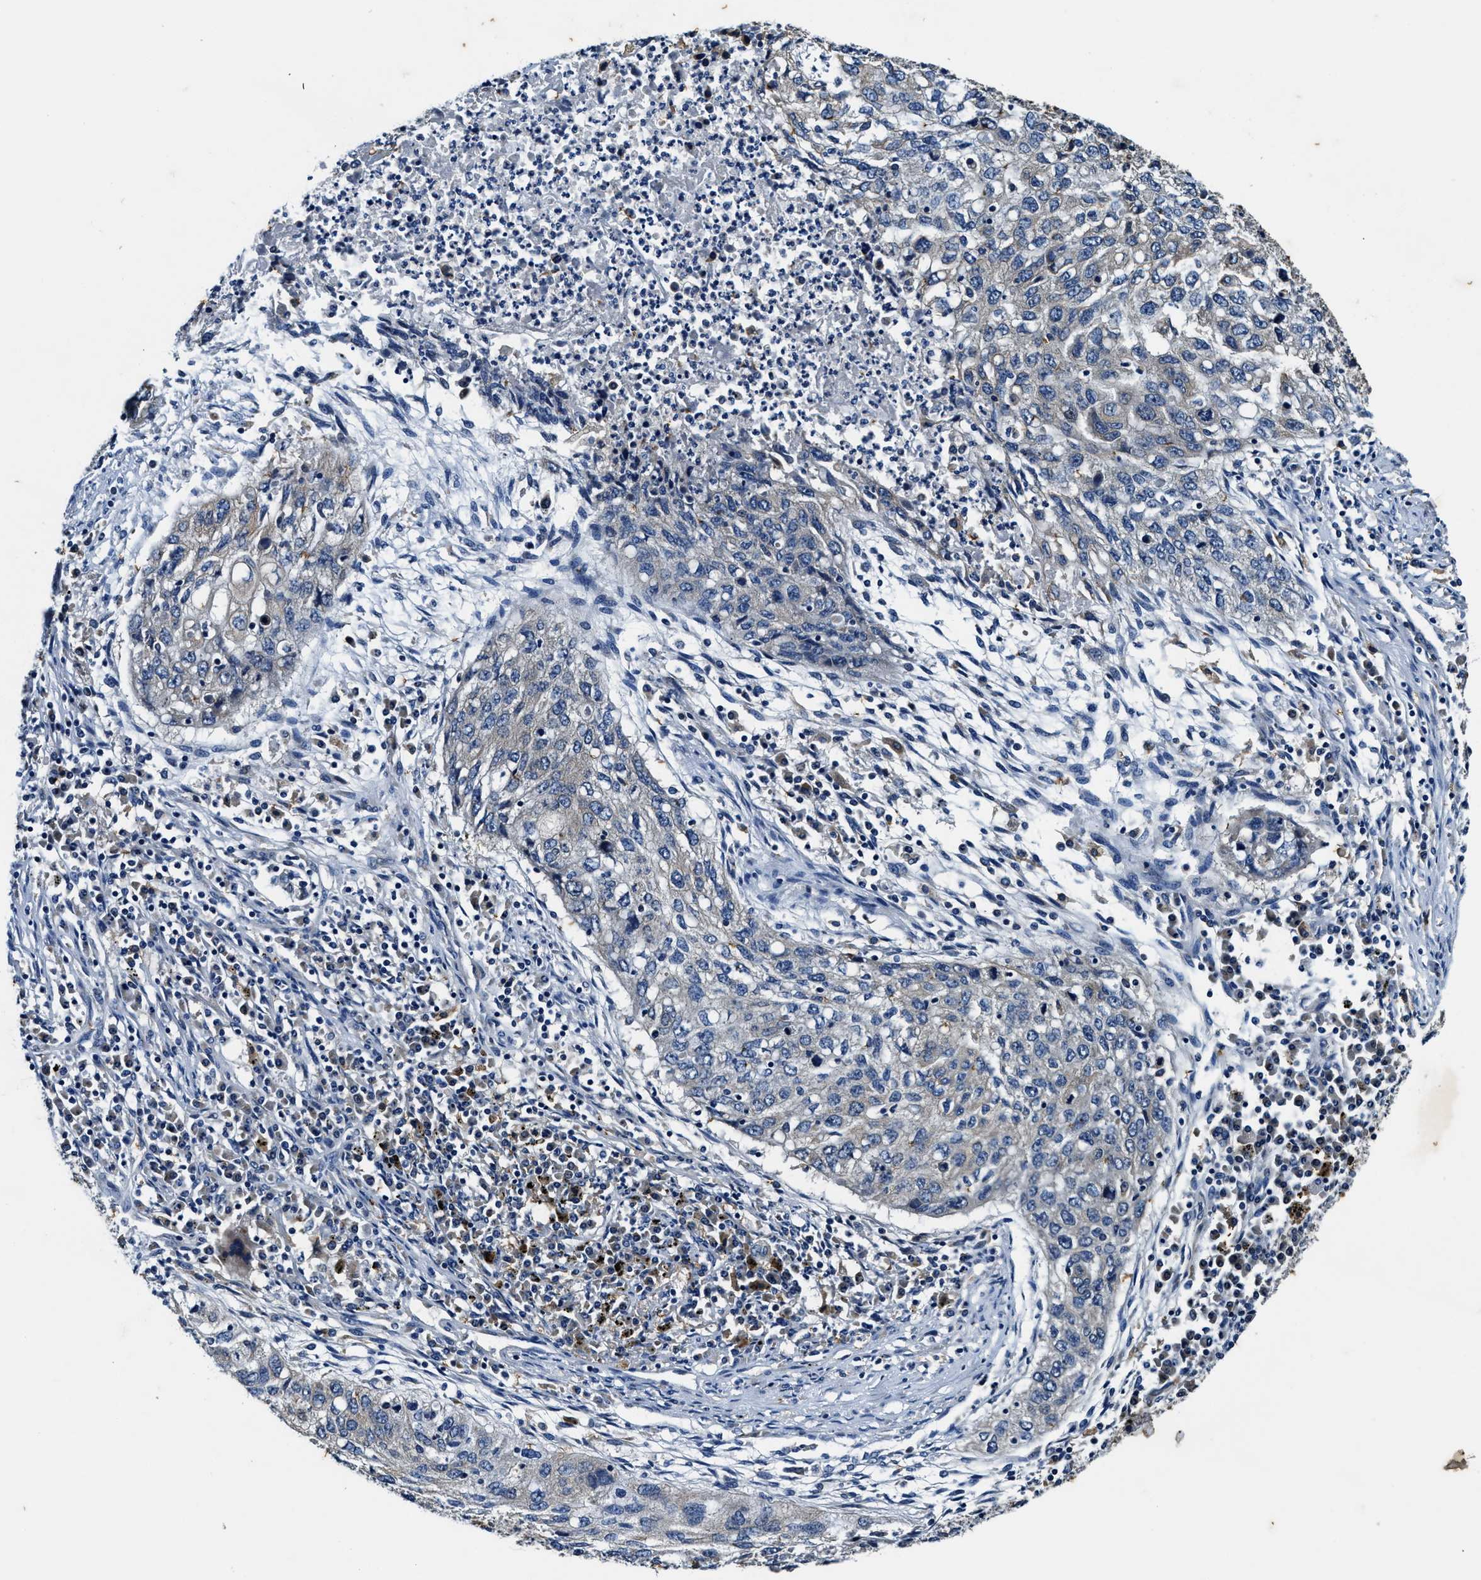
{"staining": {"intensity": "negative", "quantity": "none", "location": "none"}, "tissue": "lung cancer", "cell_type": "Tumor cells", "image_type": "cancer", "snomed": [{"axis": "morphology", "description": "Squamous cell carcinoma, NOS"}, {"axis": "topography", "description": "Lung"}], "caption": "Immunohistochemistry histopathology image of neoplastic tissue: squamous cell carcinoma (lung) stained with DAB (3,3'-diaminobenzidine) exhibits no significant protein expression in tumor cells.", "gene": "PI4KB", "patient": {"sex": "female", "age": 63}}